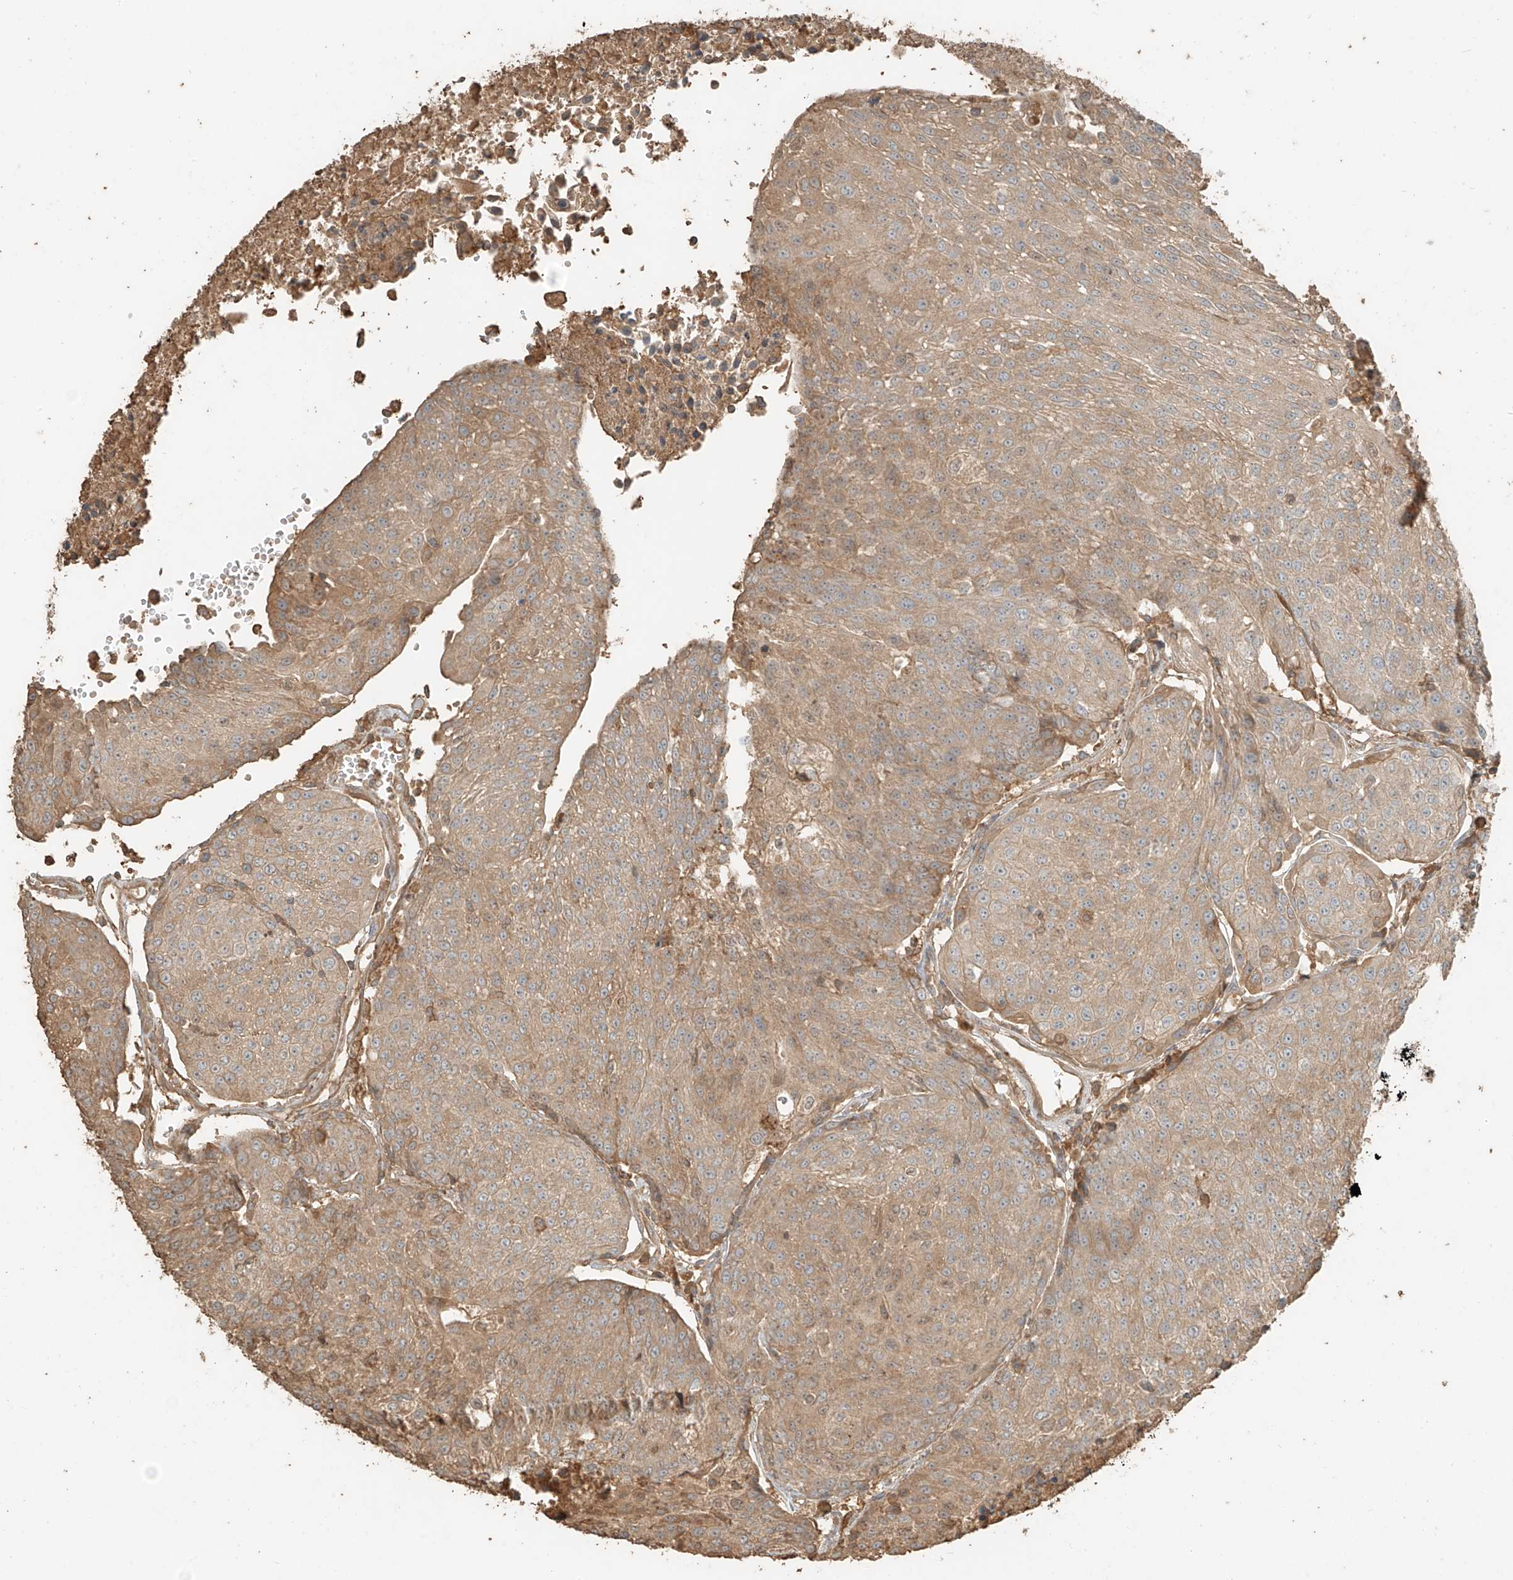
{"staining": {"intensity": "moderate", "quantity": ">75%", "location": "cytoplasmic/membranous"}, "tissue": "urothelial cancer", "cell_type": "Tumor cells", "image_type": "cancer", "snomed": [{"axis": "morphology", "description": "Urothelial carcinoma, High grade"}, {"axis": "topography", "description": "Urinary bladder"}], "caption": "This is an image of immunohistochemistry (IHC) staining of urothelial carcinoma (high-grade), which shows moderate positivity in the cytoplasmic/membranous of tumor cells.", "gene": "RFTN2", "patient": {"sex": "female", "age": 85}}